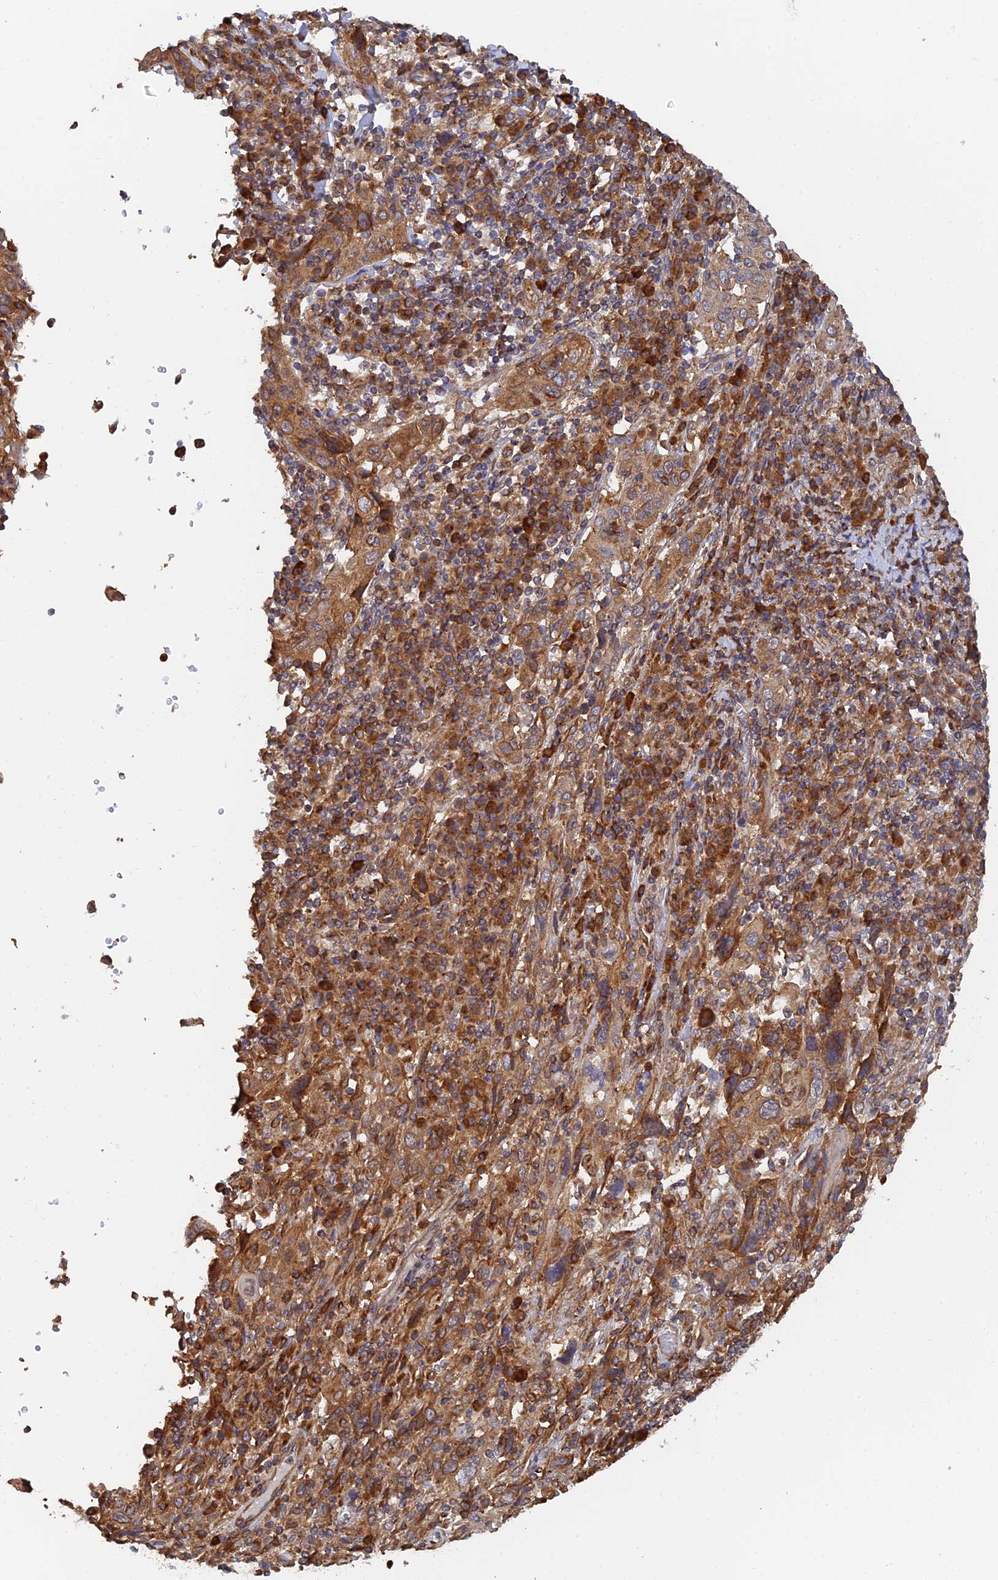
{"staining": {"intensity": "moderate", "quantity": ">75%", "location": "cytoplasmic/membranous"}, "tissue": "cervical cancer", "cell_type": "Tumor cells", "image_type": "cancer", "snomed": [{"axis": "morphology", "description": "Squamous cell carcinoma, NOS"}, {"axis": "topography", "description": "Cervix"}], "caption": "Immunohistochemical staining of squamous cell carcinoma (cervical) demonstrates medium levels of moderate cytoplasmic/membranous positivity in about >75% of tumor cells.", "gene": "WBP11", "patient": {"sex": "female", "age": 46}}